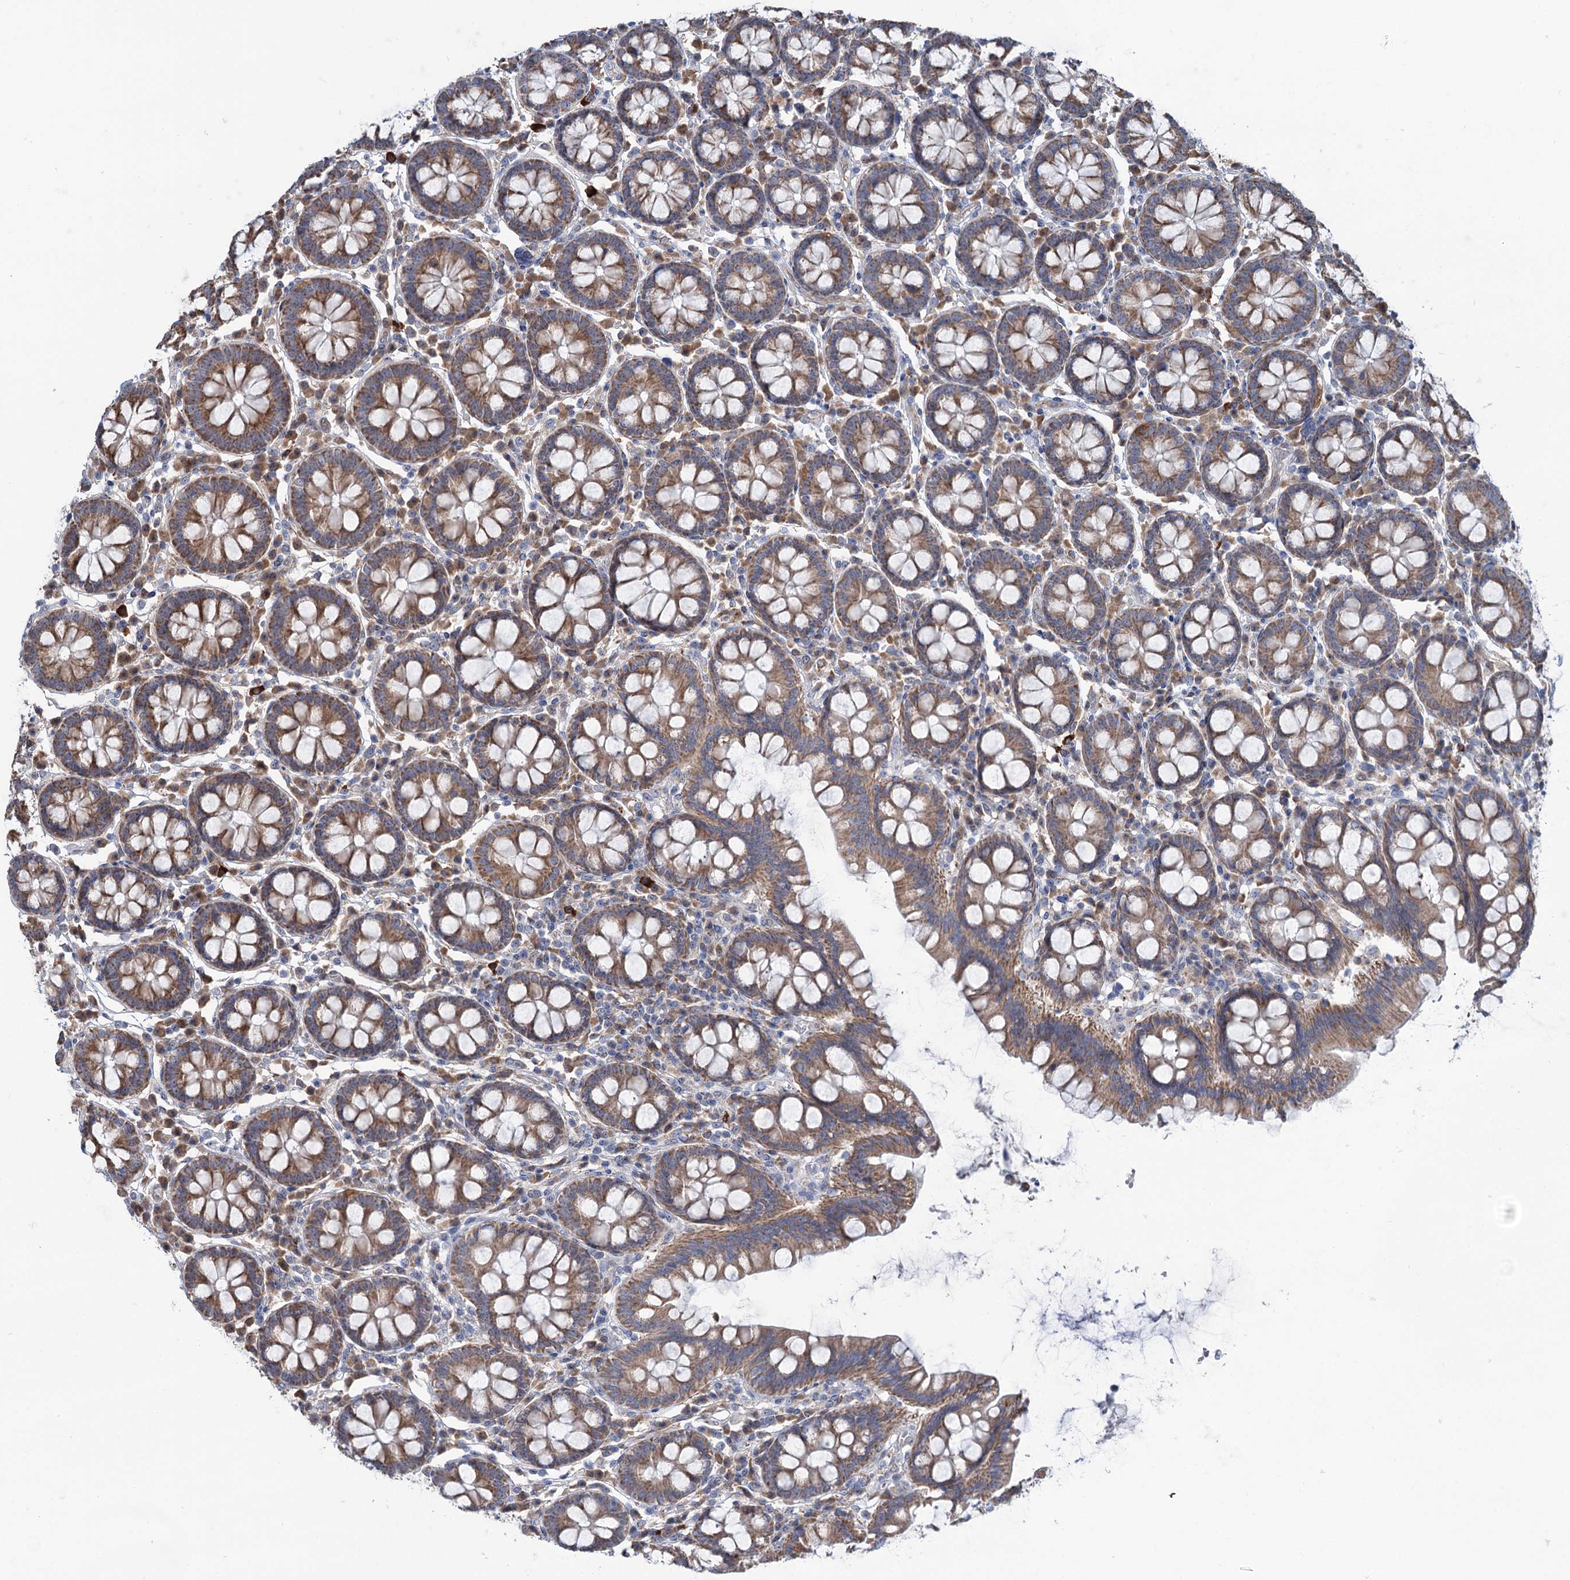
{"staining": {"intensity": "moderate", "quantity": ">75%", "location": "cytoplasmic/membranous"}, "tissue": "colon", "cell_type": "Endothelial cells", "image_type": "normal", "snomed": [{"axis": "morphology", "description": "Normal tissue, NOS"}, {"axis": "topography", "description": "Colon"}], "caption": "An image of human colon stained for a protein demonstrates moderate cytoplasmic/membranous brown staining in endothelial cells. Using DAB (3,3'-diaminobenzidine) (brown) and hematoxylin (blue) stains, captured at high magnification using brightfield microscopy.", "gene": "LPIN1", "patient": {"sex": "female", "age": 79}}